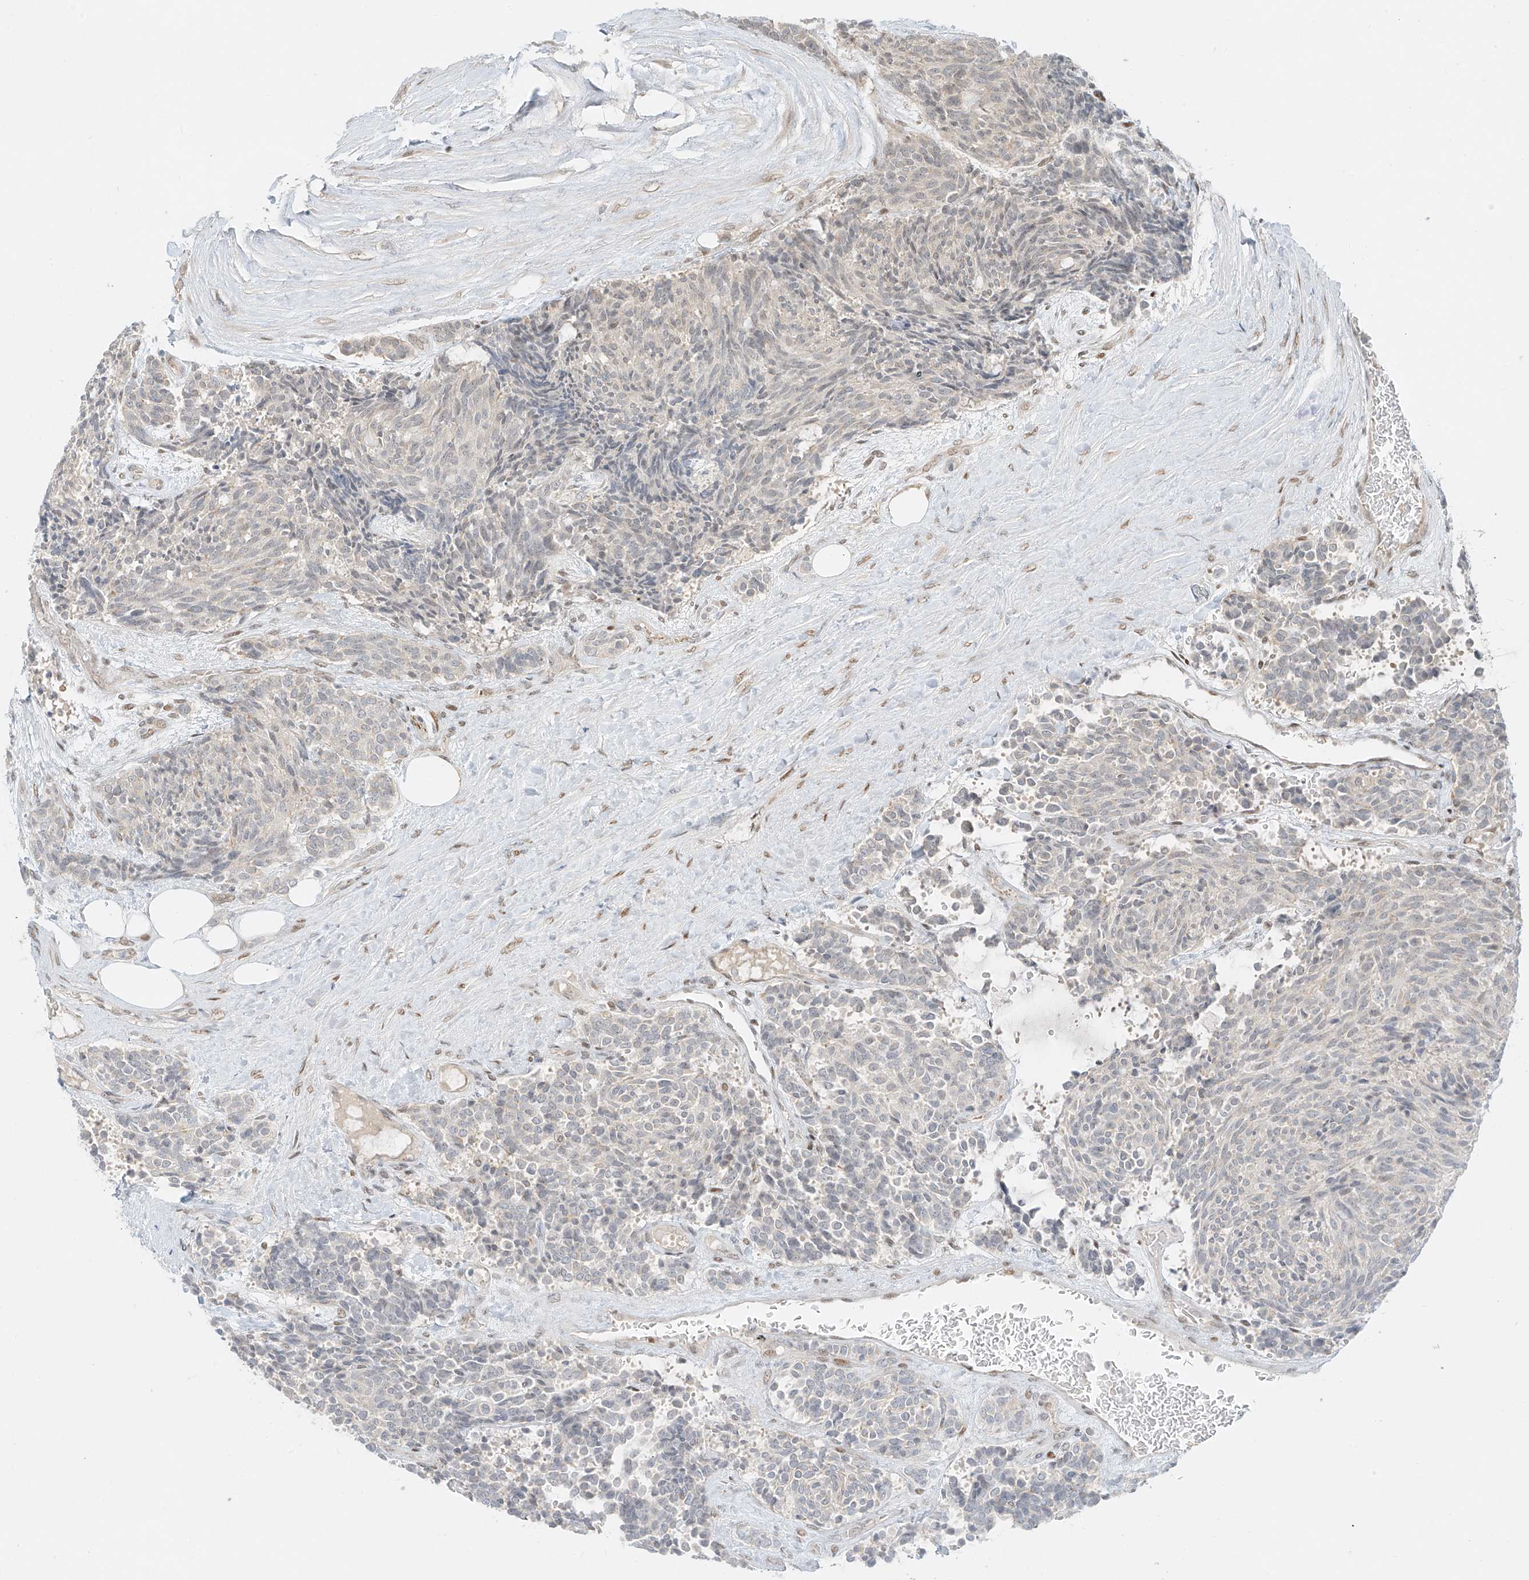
{"staining": {"intensity": "negative", "quantity": "none", "location": "none"}, "tissue": "carcinoid", "cell_type": "Tumor cells", "image_type": "cancer", "snomed": [{"axis": "morphology", "description": "Carcinoid, malignant, NOS"}, {"axis": "topography", "description": "Pancreas"}], "caption": "Carcinoid was stained to show a protein in brown. There is no significant staining in tumor cells.", "gene": "ZNF774", "patient": {"sex": "female", "age": 54}}